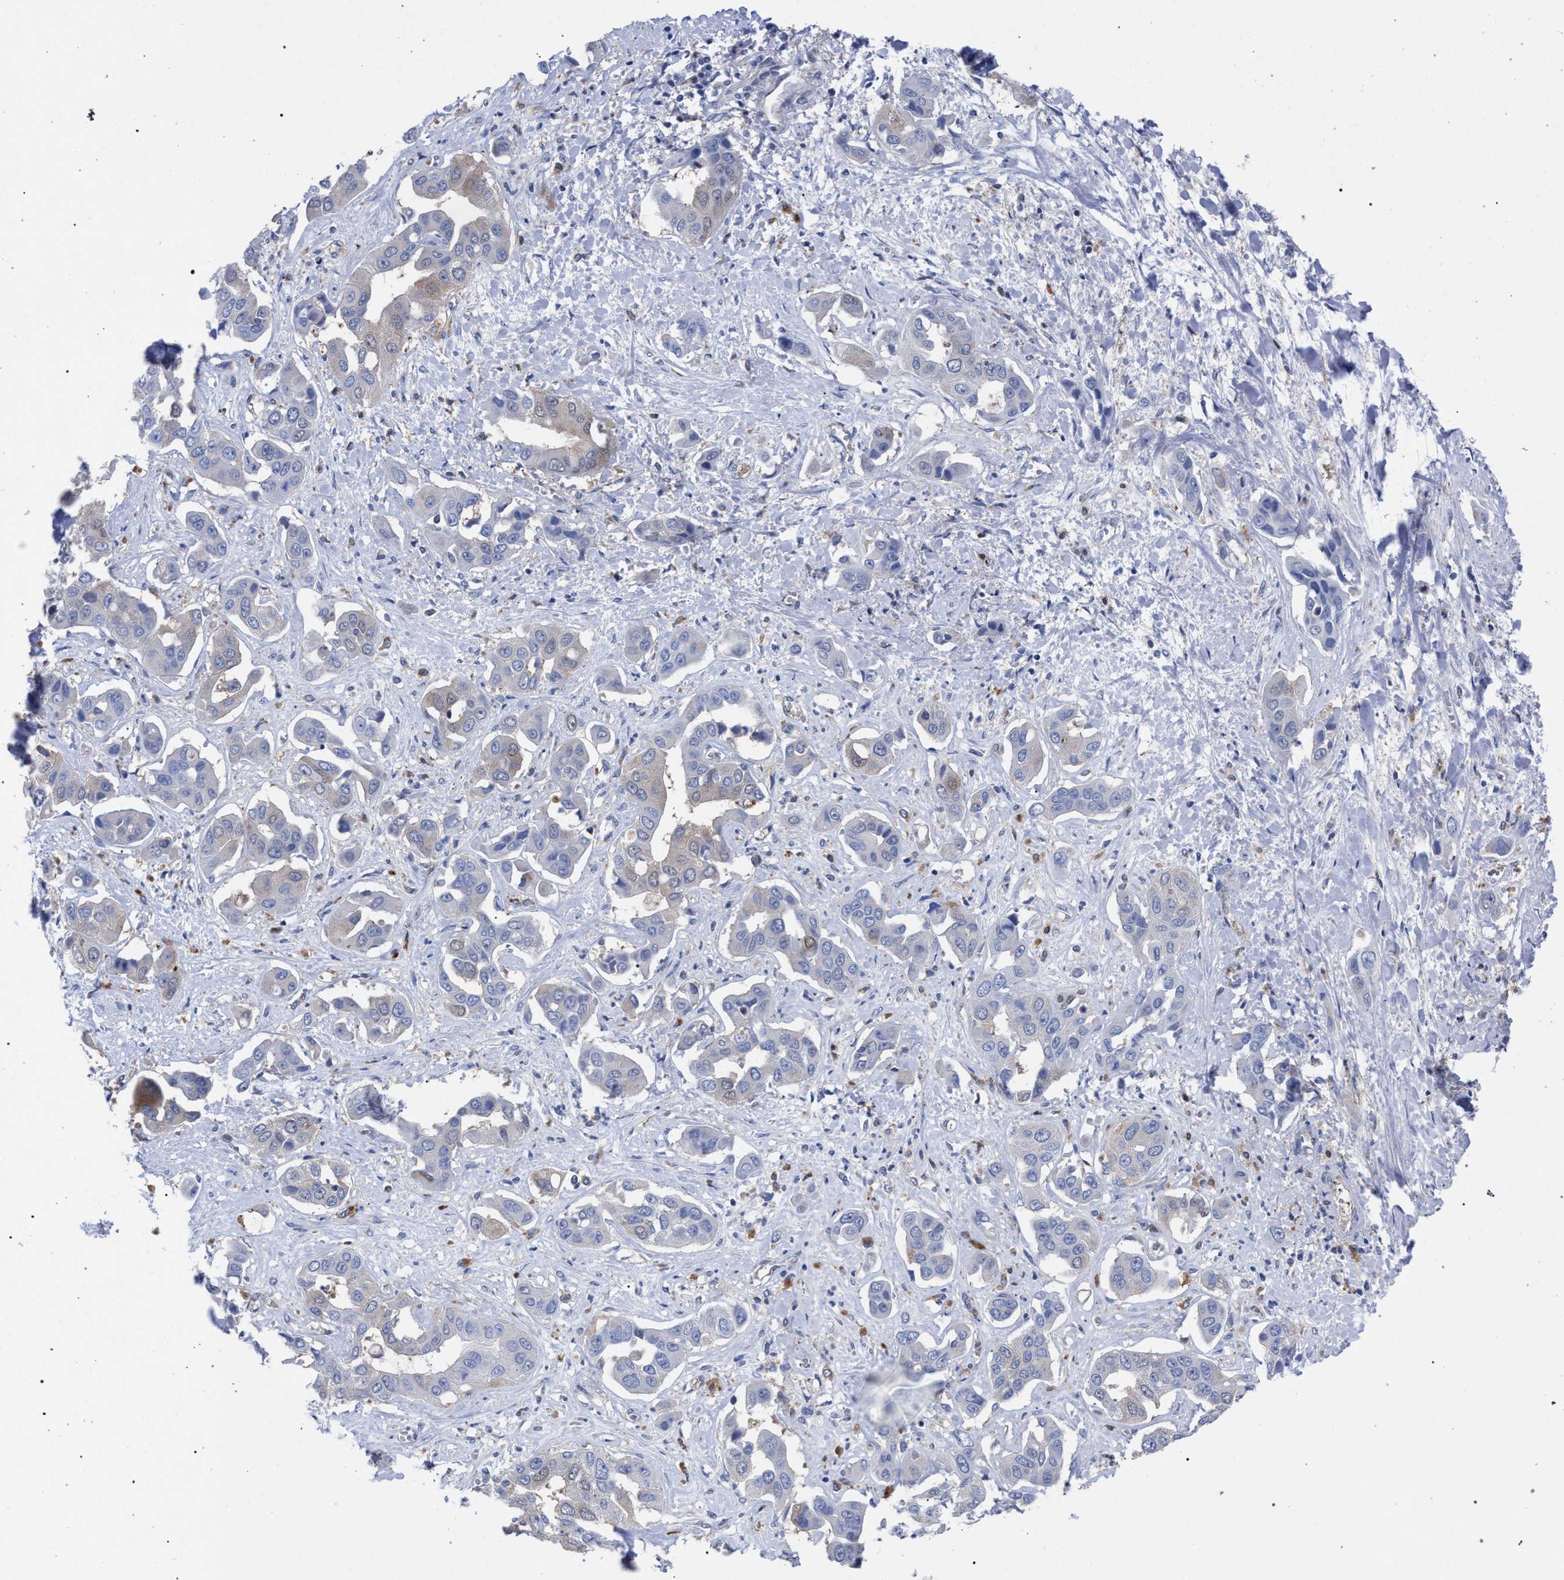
{"staining": {"intensity": "weak", "quantity": "<25%", "location": "cytoplasmic/membranous"}, "tissue": "liver cancer", "cell_type": "Tumor cells", "image_type": "cancer", "snomed": [{"axis": "morphology", "description": "Cholangiocarcinoma"}, {"axis": "topography", "description": "Liver"}], "caption": "This image is of liver cancer stained with IHC to label a protein in brown with the nuclei are counter-stained blue. There is no expression in tumor cells.", "gene": "GMPR", "patient": {"sex": "female", "age": 52}}